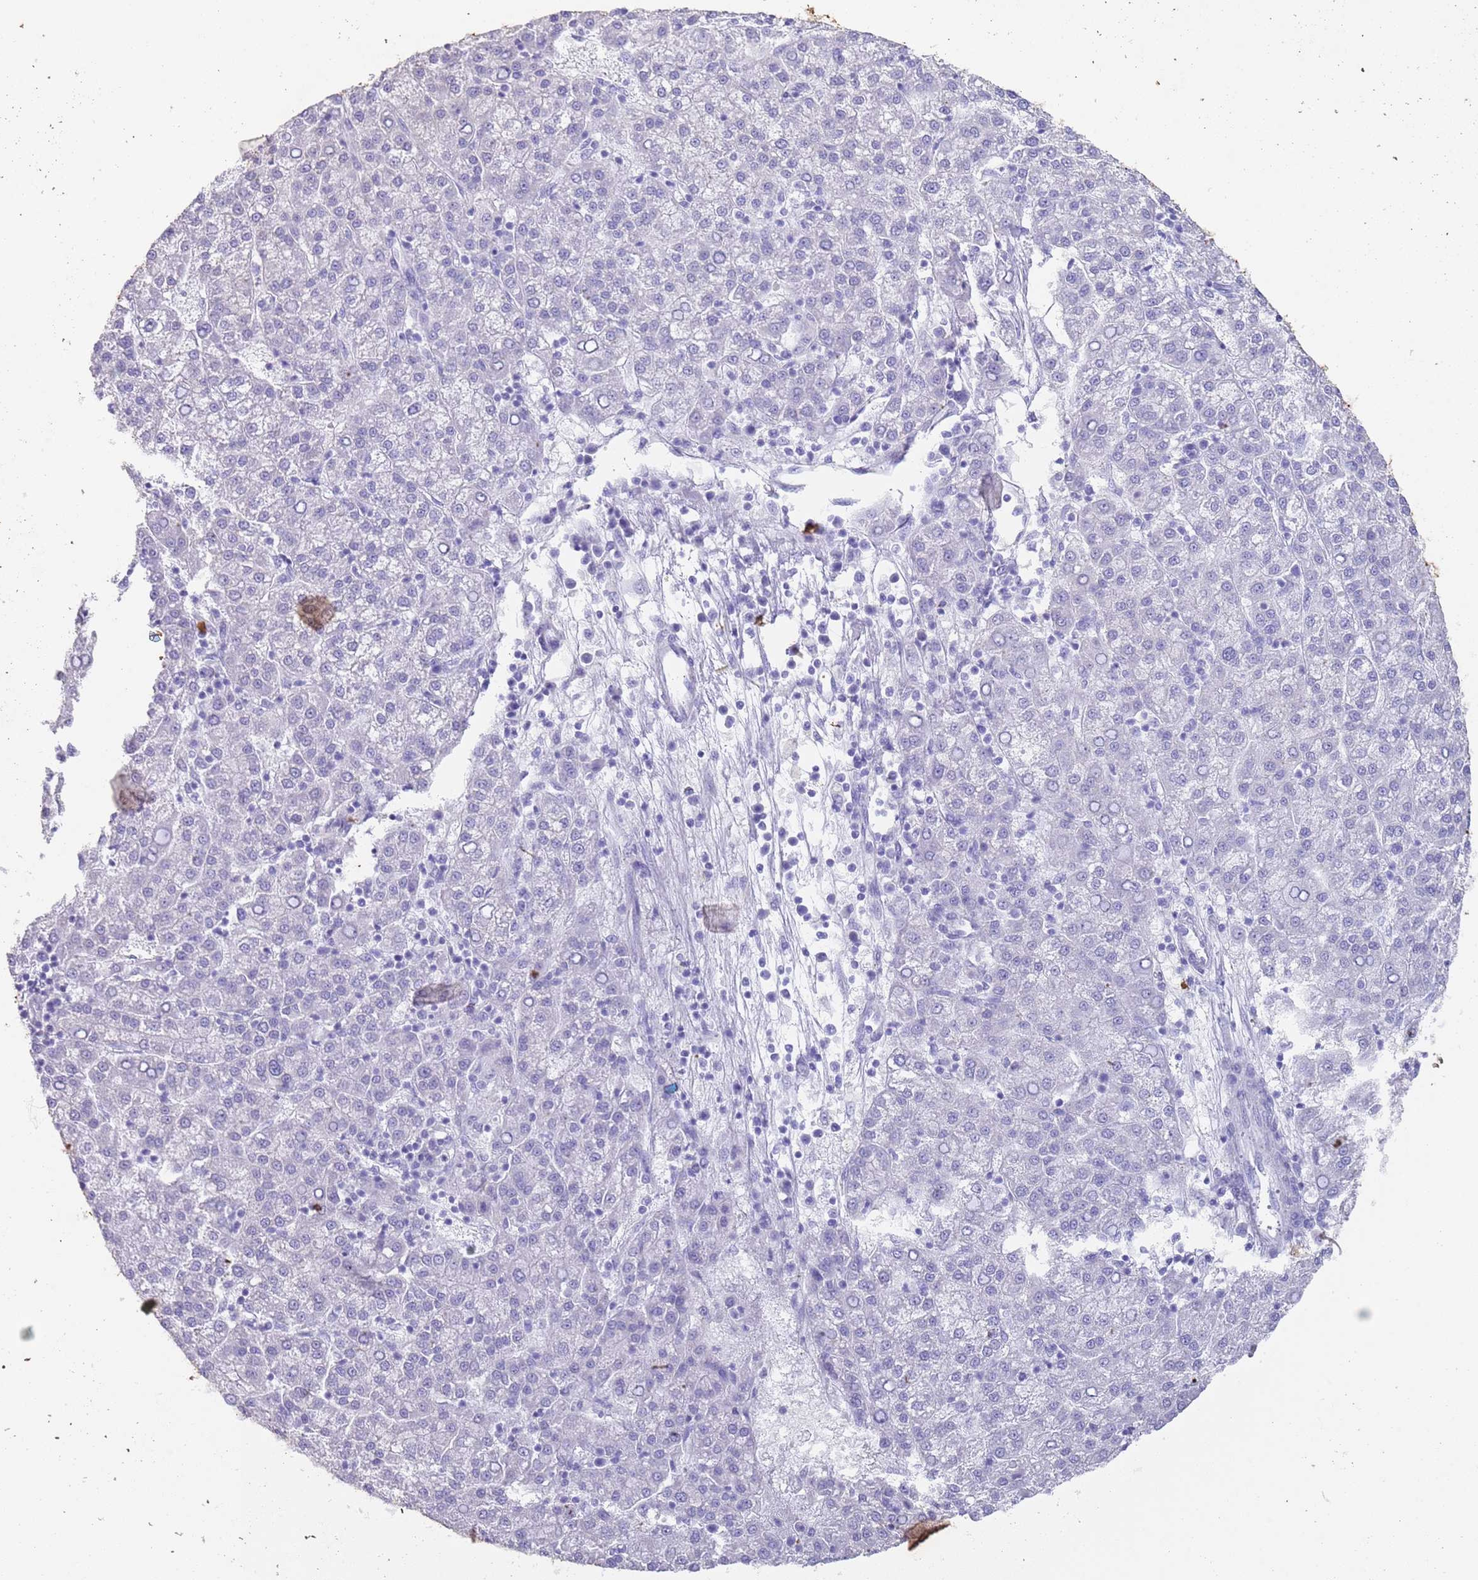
{"staining": {"intensity": "negative", "quantity": "none", "location": "none"}, "tissue": "liver cancer", "cell_type": "Tumor cells", "image_type": "cancer", "snomed": [{"axis": "morphology", "description": "Carcinoma, Hepatocellular, NOS"}, {"axis": "topography", "description": "Liver"}], "caption": "Hepatocellular carcinoma (liver) stained for a protein using immunohistochemistry (IHC) shows no positivity tumor cells.", "gene": "MYADML2", "patient": {"sex": "female", "age": 58}}